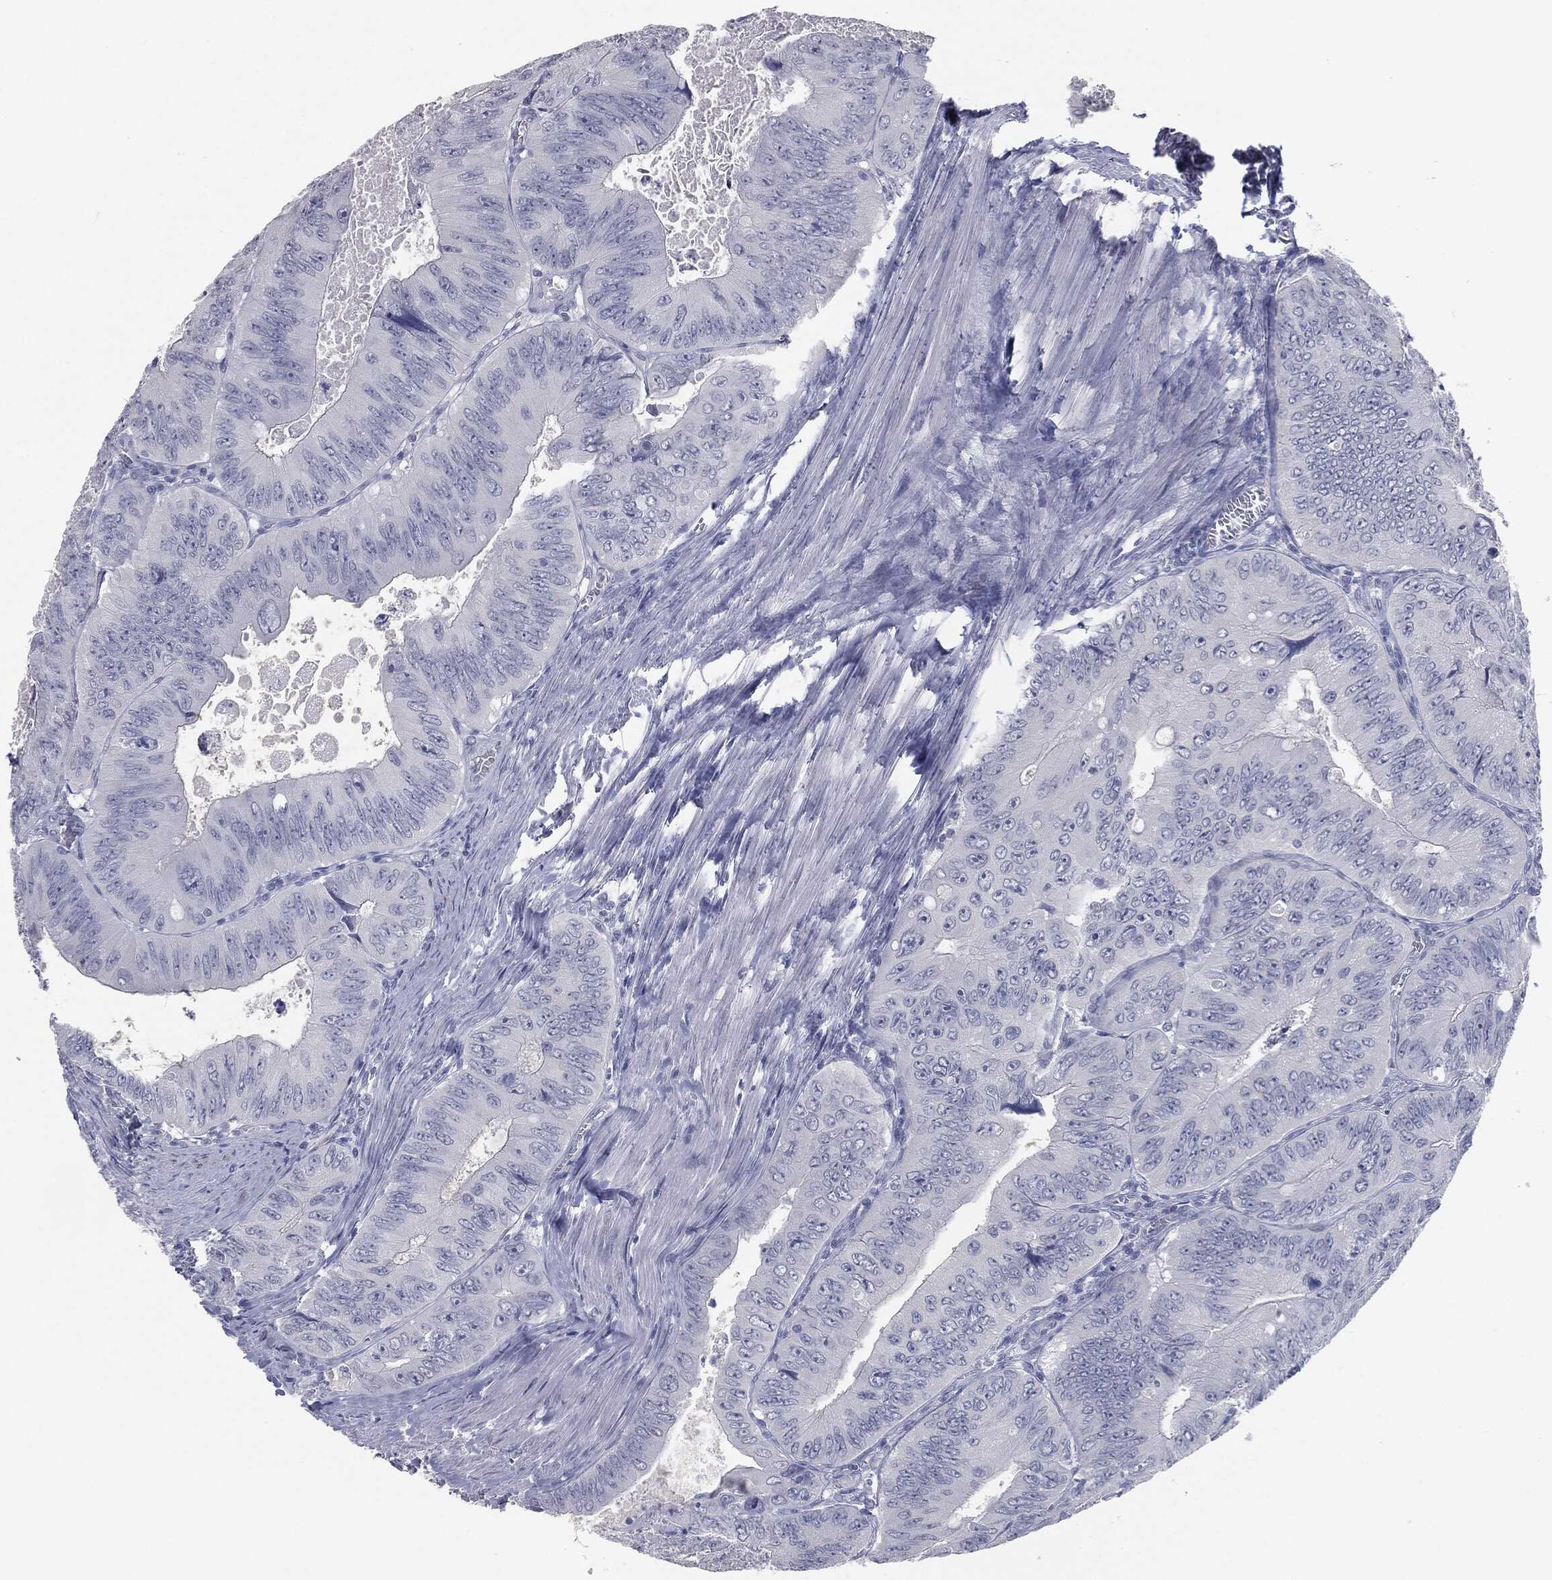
{"staining": {"intensity": "negative", "quantity": "none", "location": "none"}, "tissue": "colorectal cancer", "cell_type": "Tumor cells", "image_type": "cancer", "snomed": [{"axis": "morphology", "description": "Adenocarcinoma, NOS"}, {"axis": "topography", "description": "Colon"}], "caption": "Tumor cells show no significant staining in colorectal cancer (adenocarcinoma). (Immunohistochemistry (ihc), brightfield microscopy, high magnification).", "gene": "PRAME", "patient": {"sex": "female", "age": 84}}